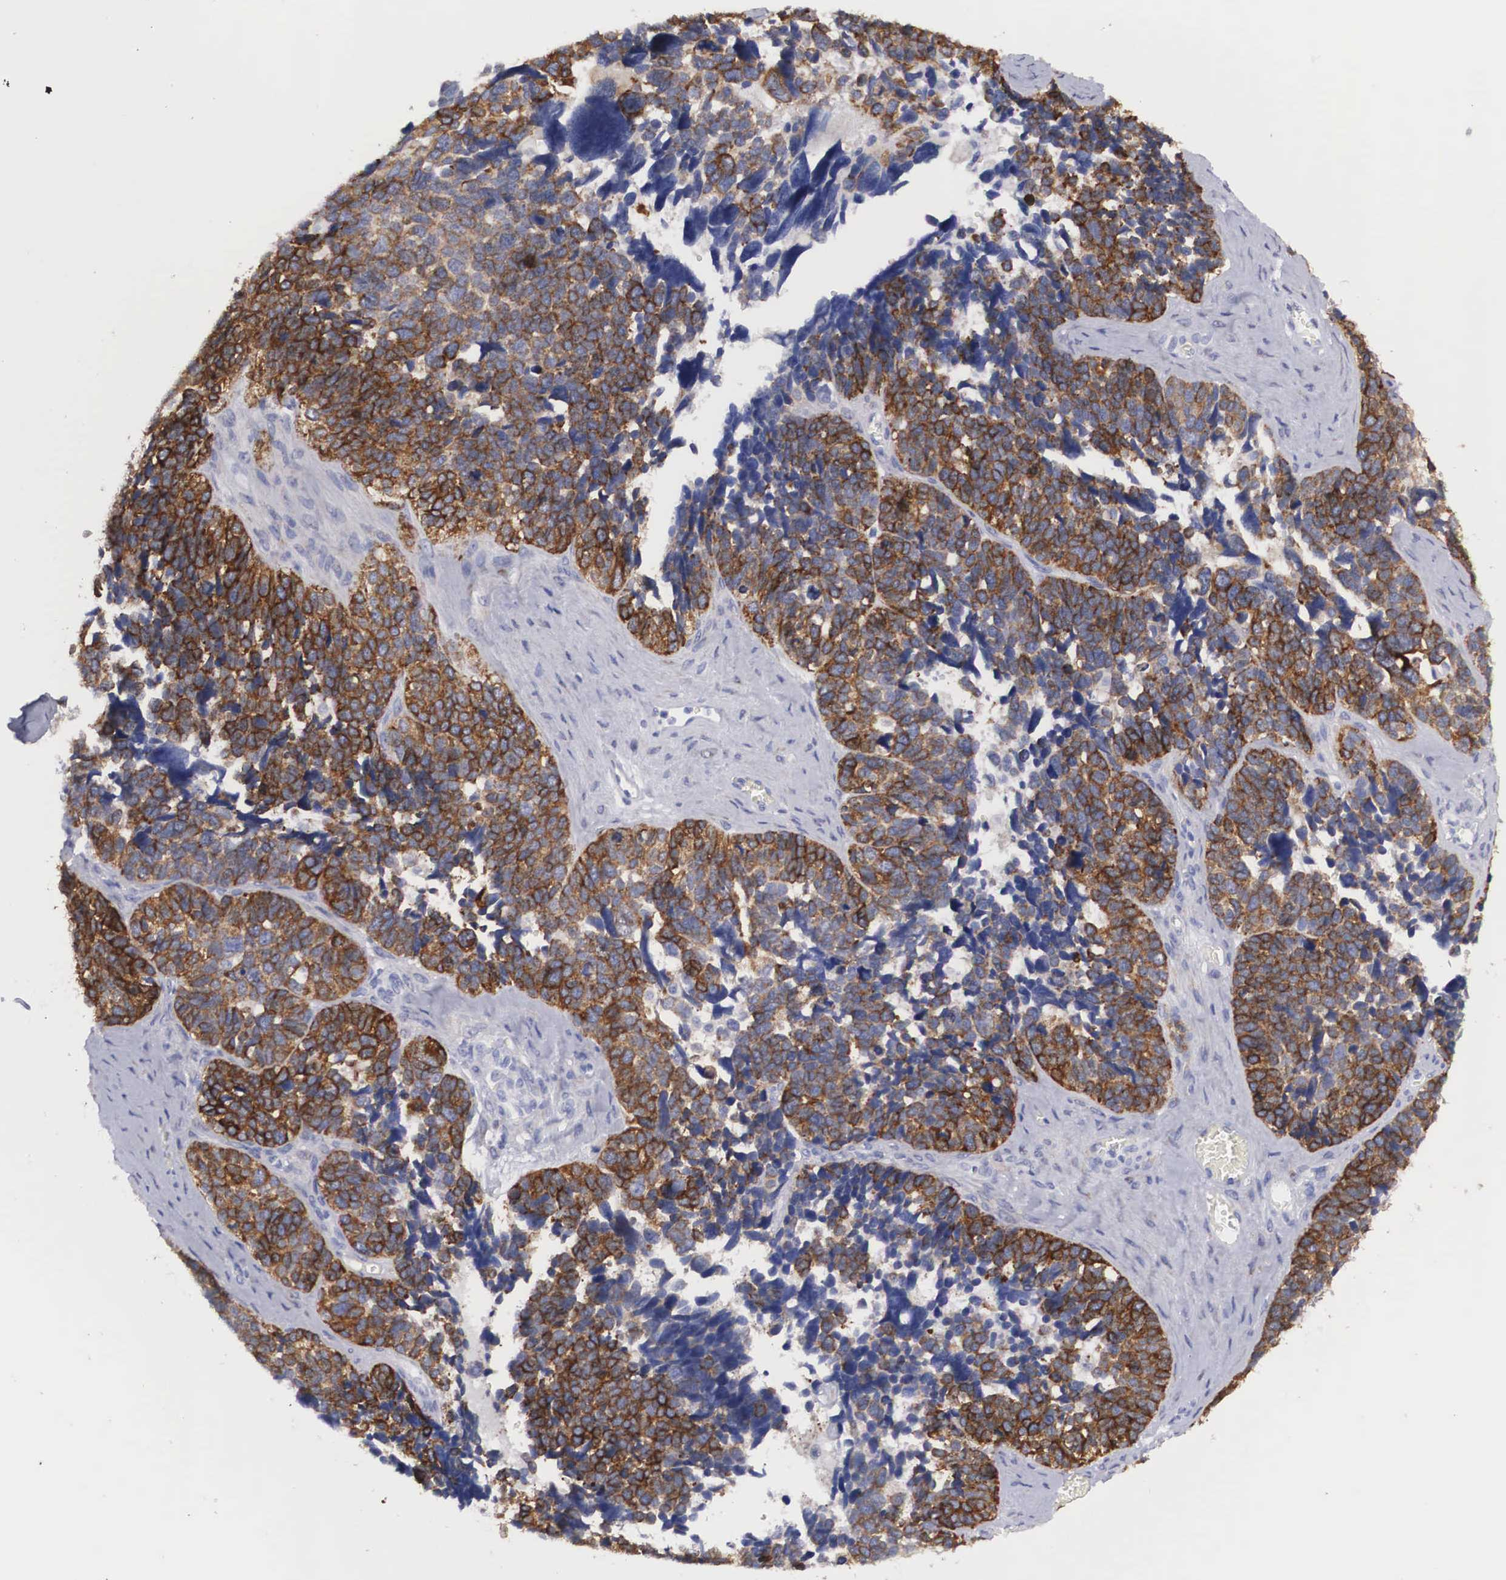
{"staining": {"intensity": "strong", "quantity": "25%-75%", "location": "cytoplasmic/membranous"}, "tissue": "ovarian cancer", "cell_type": "Tumor cells", "image_type": "cancer", "snomed": [{"axis": "morphology", "description": "Cystadenocarcinoma, serous, NOS"}, {"axis": "topography", "description": "Ovary"}], "caption": "Strong cytoplasmic/membranous expression for a protein is seen in about 25%-75% of tumor cells of serous cystadenocarcinoma (ovarian) using immunohistochemistry (IHC).", "gene": "ARMCX3", "patient": {"sex": "female", "age": 77}}